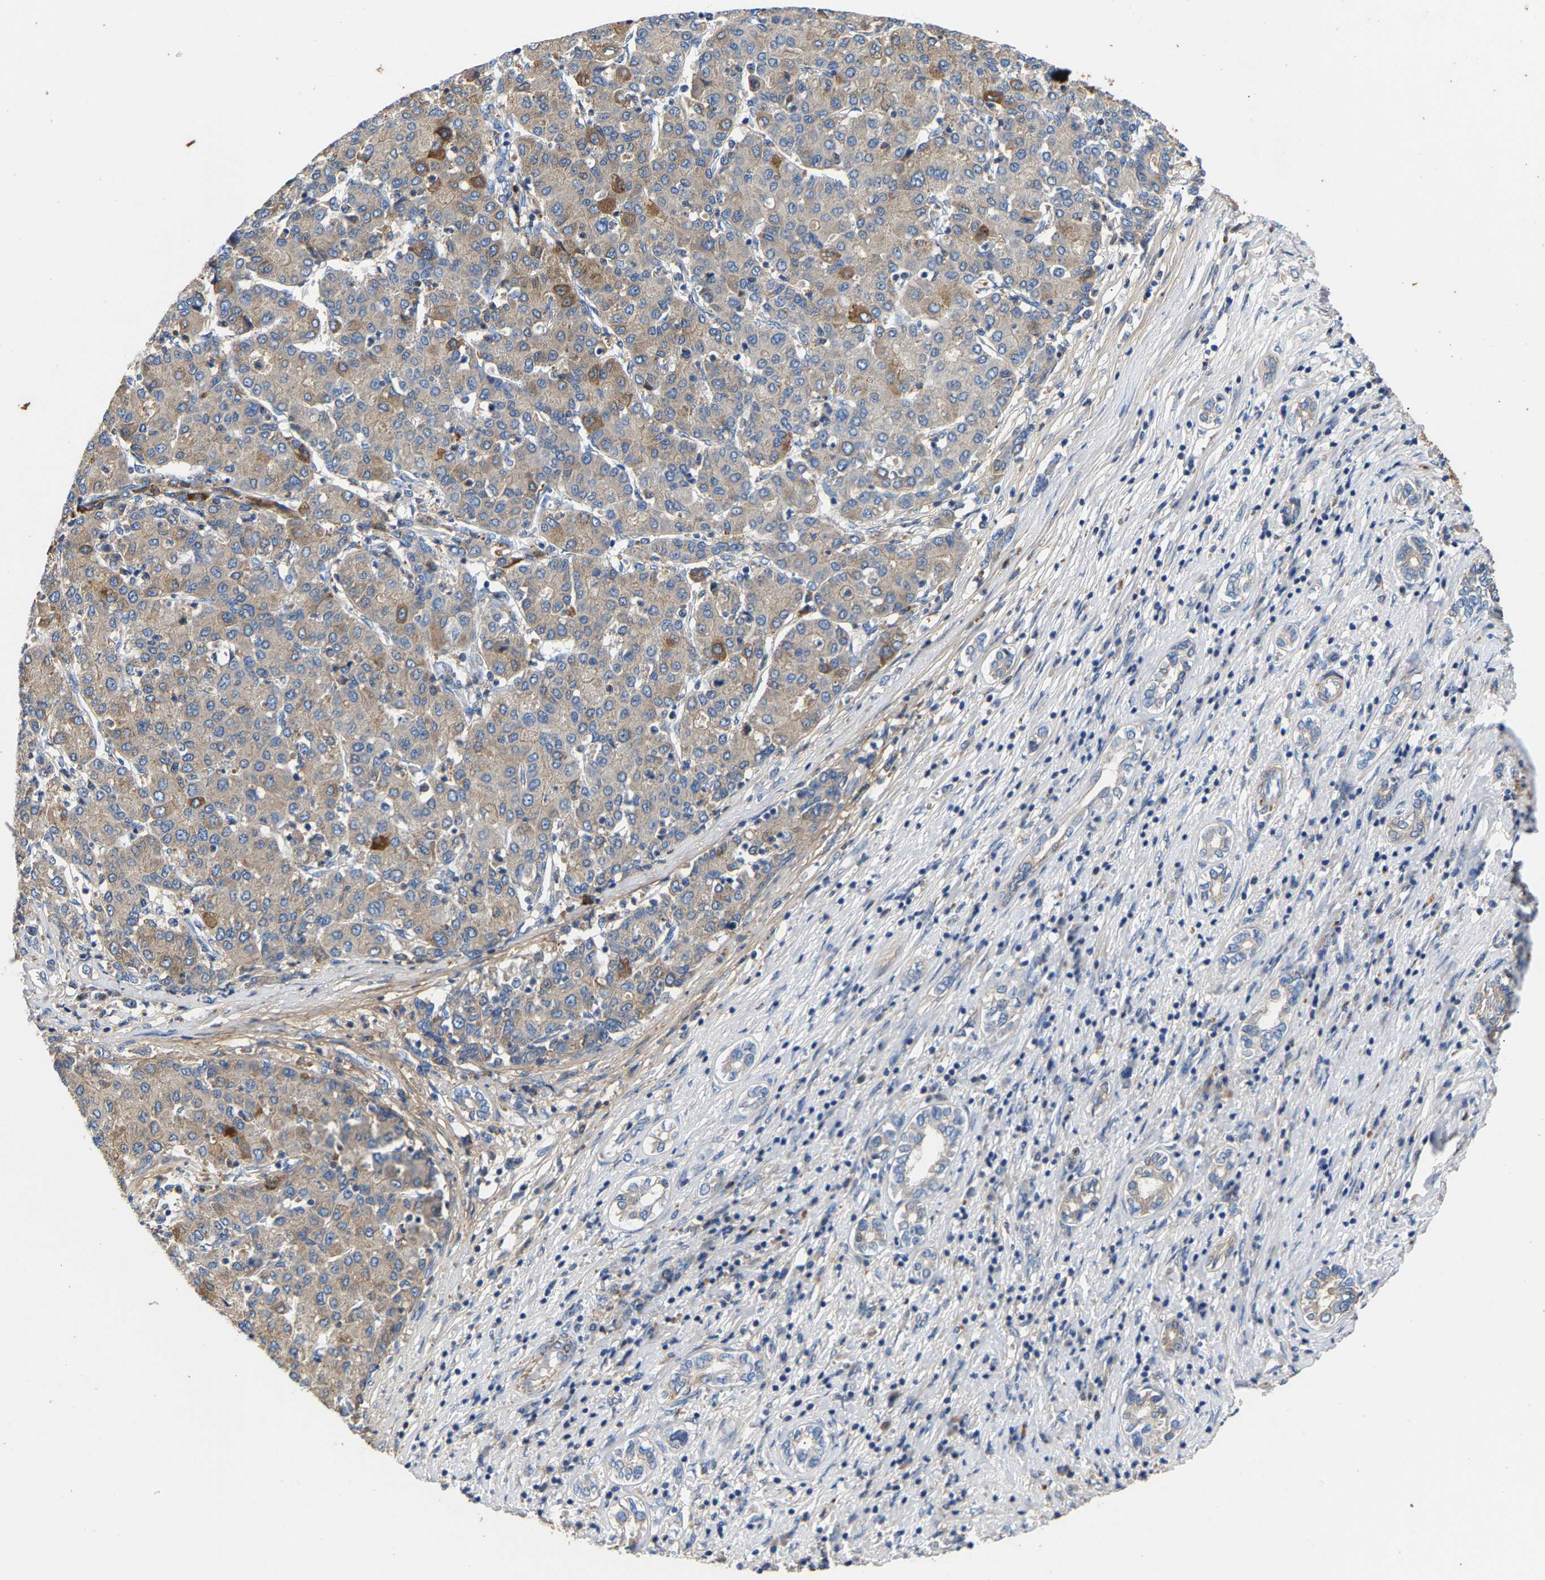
{"staining": {"intensity": "weak", "quantity": "<25%", "location": "cytoplasmic/membranous"}, "tissue": "liver cancer", "cell_type": "Tumor cells", "image_type": "cancer", "snomed": [{"axis": "morphology", "description": "Carcinoma, Hepatocellular, NOS"}, {"axis": "topography", "description": "Liver"}], "caption": "Liver hepatocellular carcinoma stained for a protein using immunohistochemistry (IHC) exhibits no expression tumor cells.", "gene": "CCDC171", "patient": {"sex": "male", "age": 65}}